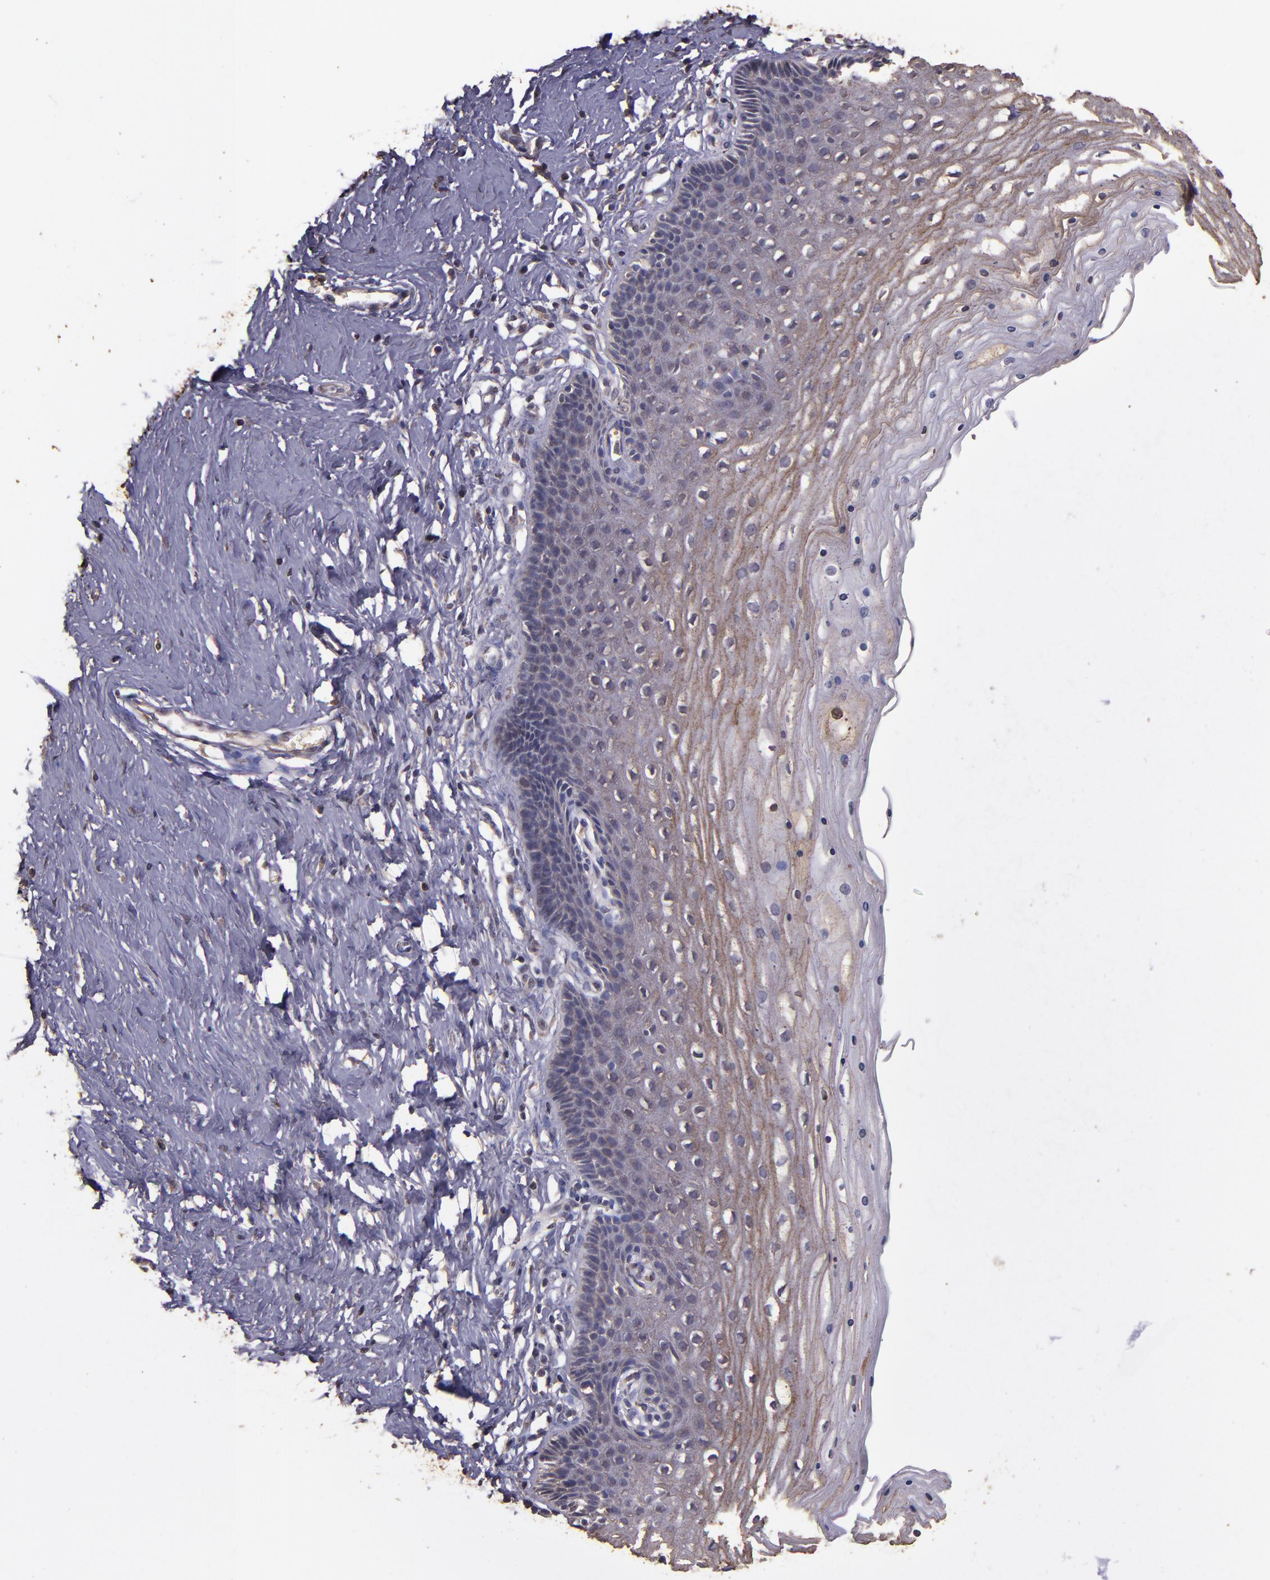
{"staining": {"intensity": "weak", "quantity": ">75%", "location": "cytoplasmic/membranous"}, "tissue": "cervix", "cell_type": "Glandular cells", "image_type": "normal", "snomed": [{"axis": "morphology", "description": "Normal tissue, NOS"}, {"axis": "topography", "description": "Cervix"}], "caption": "Protein expression analysis of normal human cervix reveals weak cytoplasmic/membranous expression in approximately >75% of glandular cells. (Stains: DAB (3,3'-diaminobenzidine) in brown, nuclei in blue, Microscopy: brightfield microscopy at high magnification).", "gene": "HECTD1", "patient": {"sex": "female", "age": 39}}